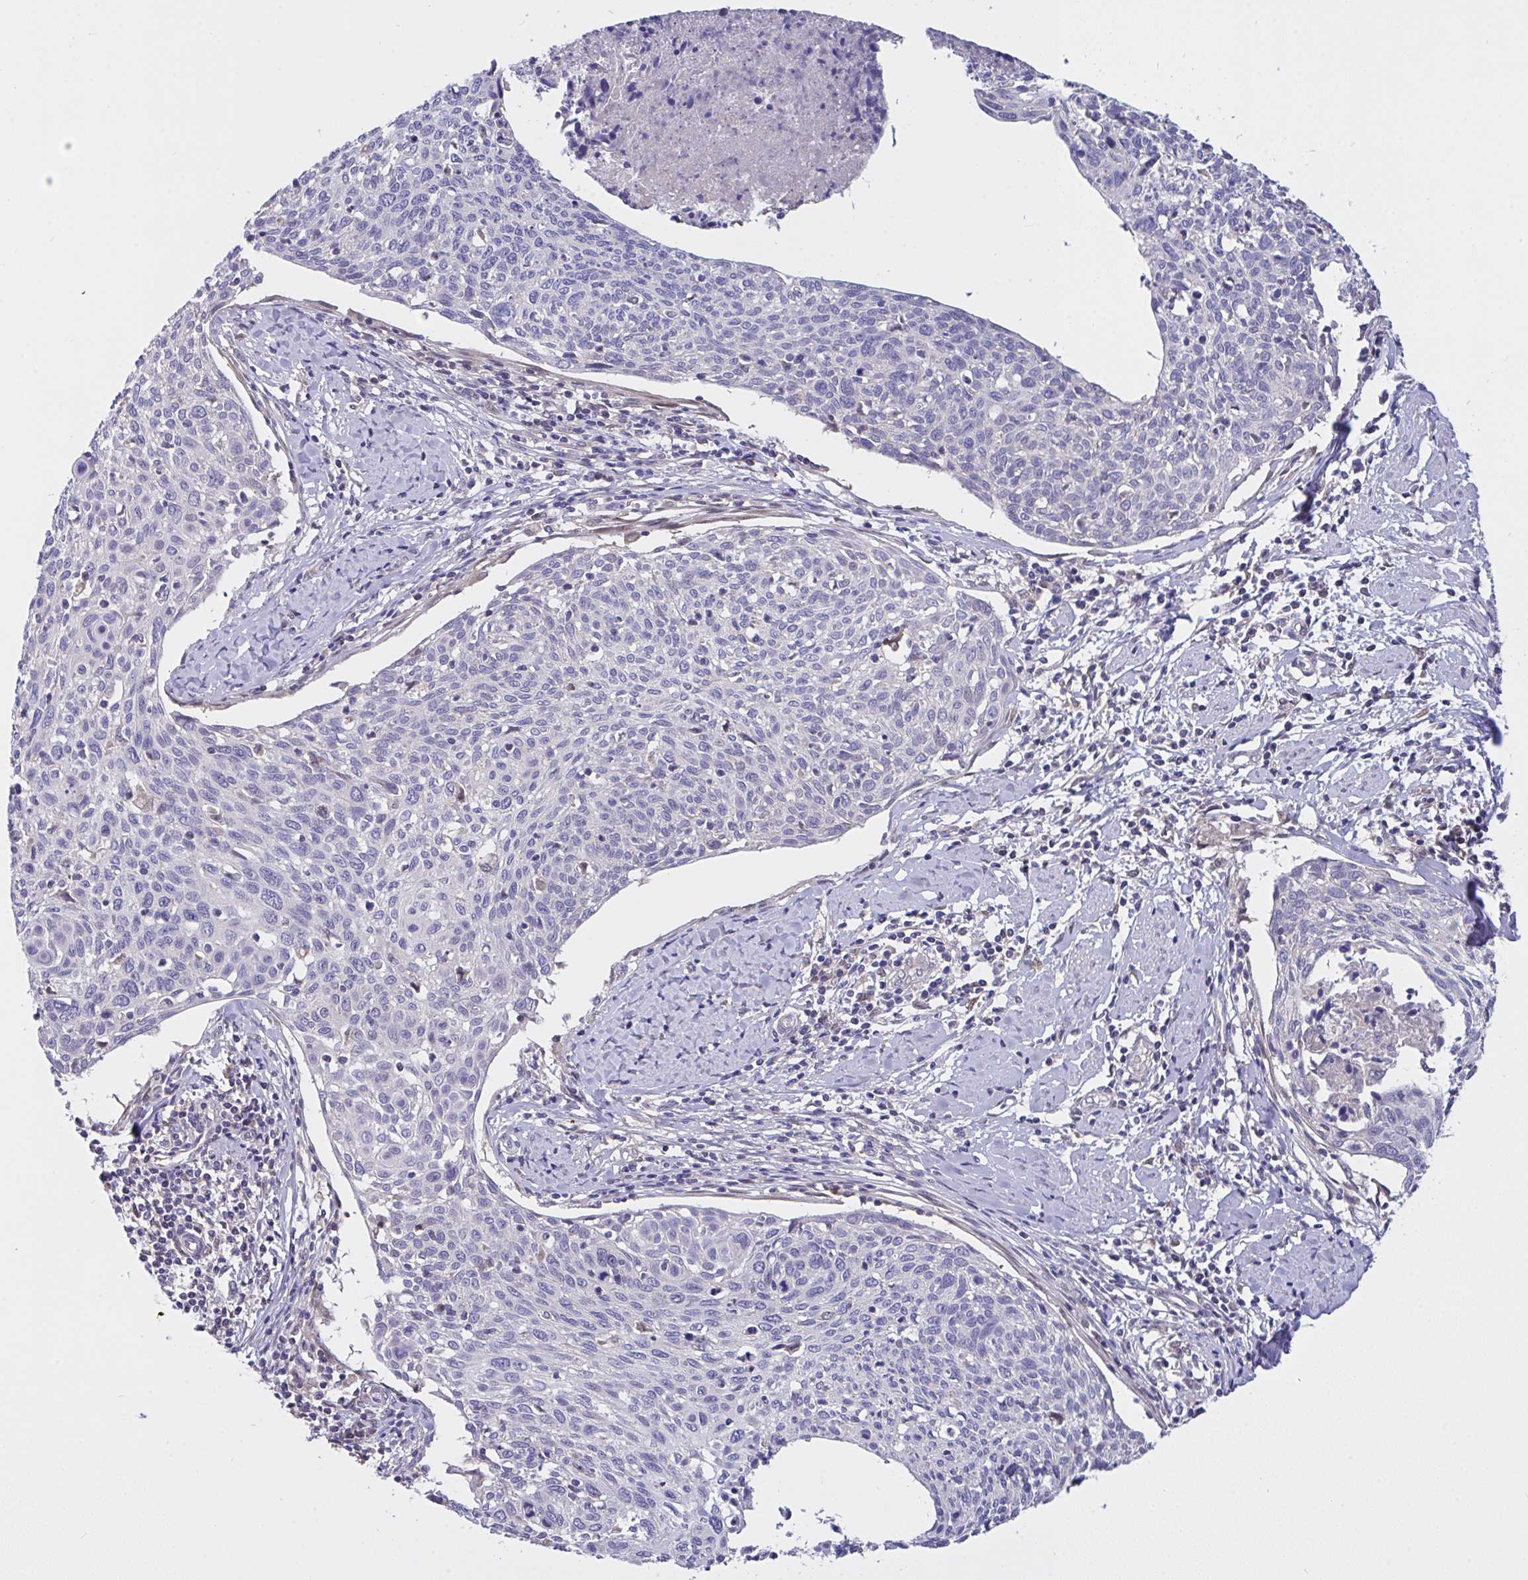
{"staining": {"intensity": "negative", "quantity": "none", "location": "none"}, "tissue": "cervical cancer", "cell_type": "Tumor cells", "image_type": "cancer", "snomed": [{"axis": "morphology", "description": "Squamous cell carcinoma, NOS"}, {"axis": "topography", "description": "Cervix"}], "caption": "The photomicrograph displays no significant staining in tumor cells of cervical squamous cell carcinoma. (Stains: DAB immunohistochemistry with hematoxylin counter stain, Microscopy: brightfield microscopy at high magnification).", "gene": "L3HYPDH", "patient": {"sex": "female", "age": 49}}